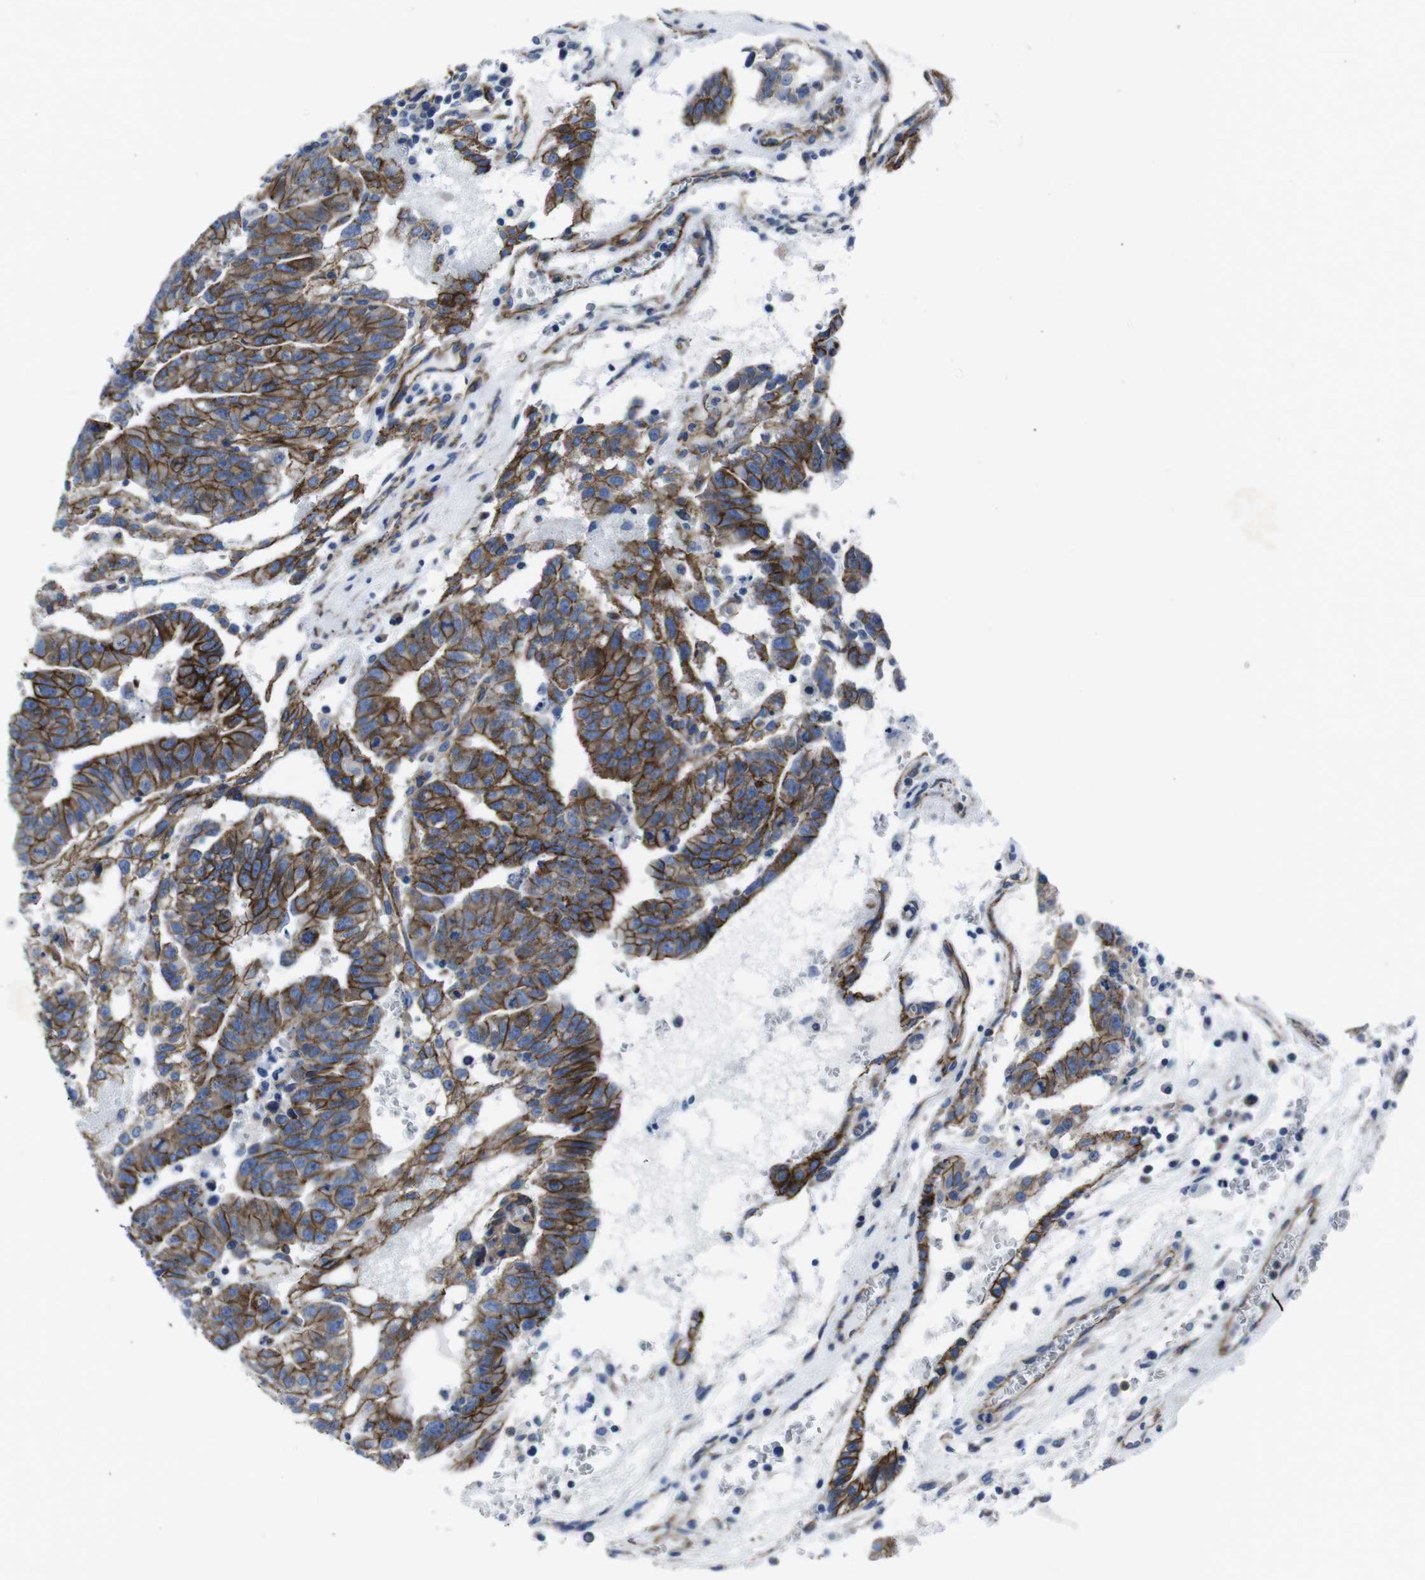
{"staining": {"intensity": "moderate", "quantity": ">75%", "location": "cytoplasmic/membranous"}, "tissue": "testis cancer", "cell_type": "Tumor cells", "image_type": "cancer", "snomed": [{"axis": "morphology", "description": "Seminoma, NOS"}, {"axis": "morphology", "description": "Carcinoma, Embryonal, NOS"}, {"axis": "topography", "description": "Testis"}], "caption": "Testis cancer stained with a brown dye shows moderate cytoplasmic/membranous positive positivity in approximately >75% of tumor cells.", "gene": "NUMB", "patient": {"sex": "male", "age": 52}}